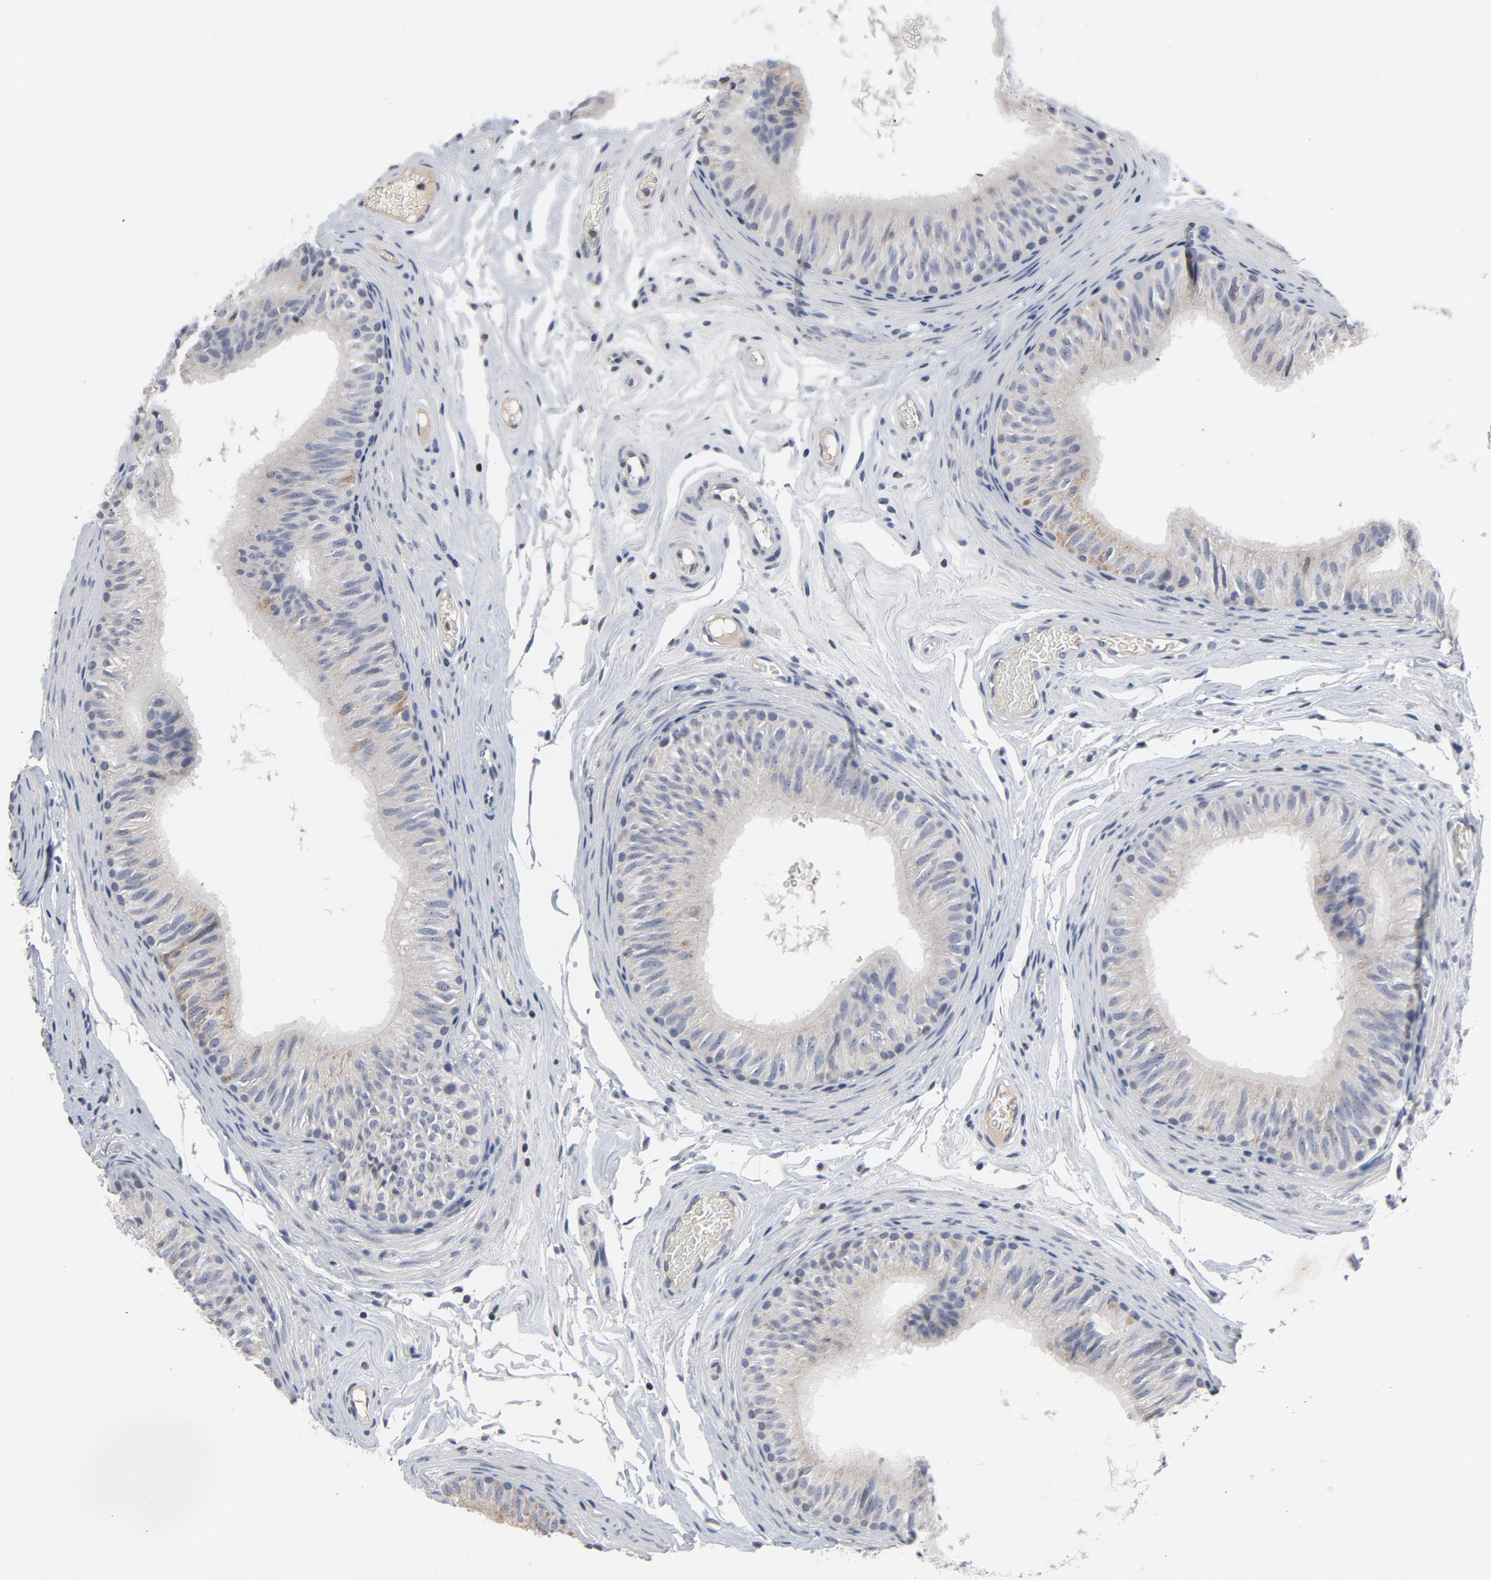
{"staining": {"intensity": "moderate", "quantity": "<25%", "location": "cytoplasmic/membranous"}, "tissue": "epididymis", "cell_type": "Glandular cells", "image_type": "normal", "snomed": [{"axis": "morphology", "description": "Normal tissue, NOS"}, {"axis": "topography", "description": "Testis"}, {"axis": "topography", "description": "Epididymis"}], "caption": "Glandular cells reveal low levels of moderate cytoplasmic/membranous expression in approximately <25% of cells in normal epididymis.", "gene": "TCL1A", "patient": {"sex": "male", "age": 36}}